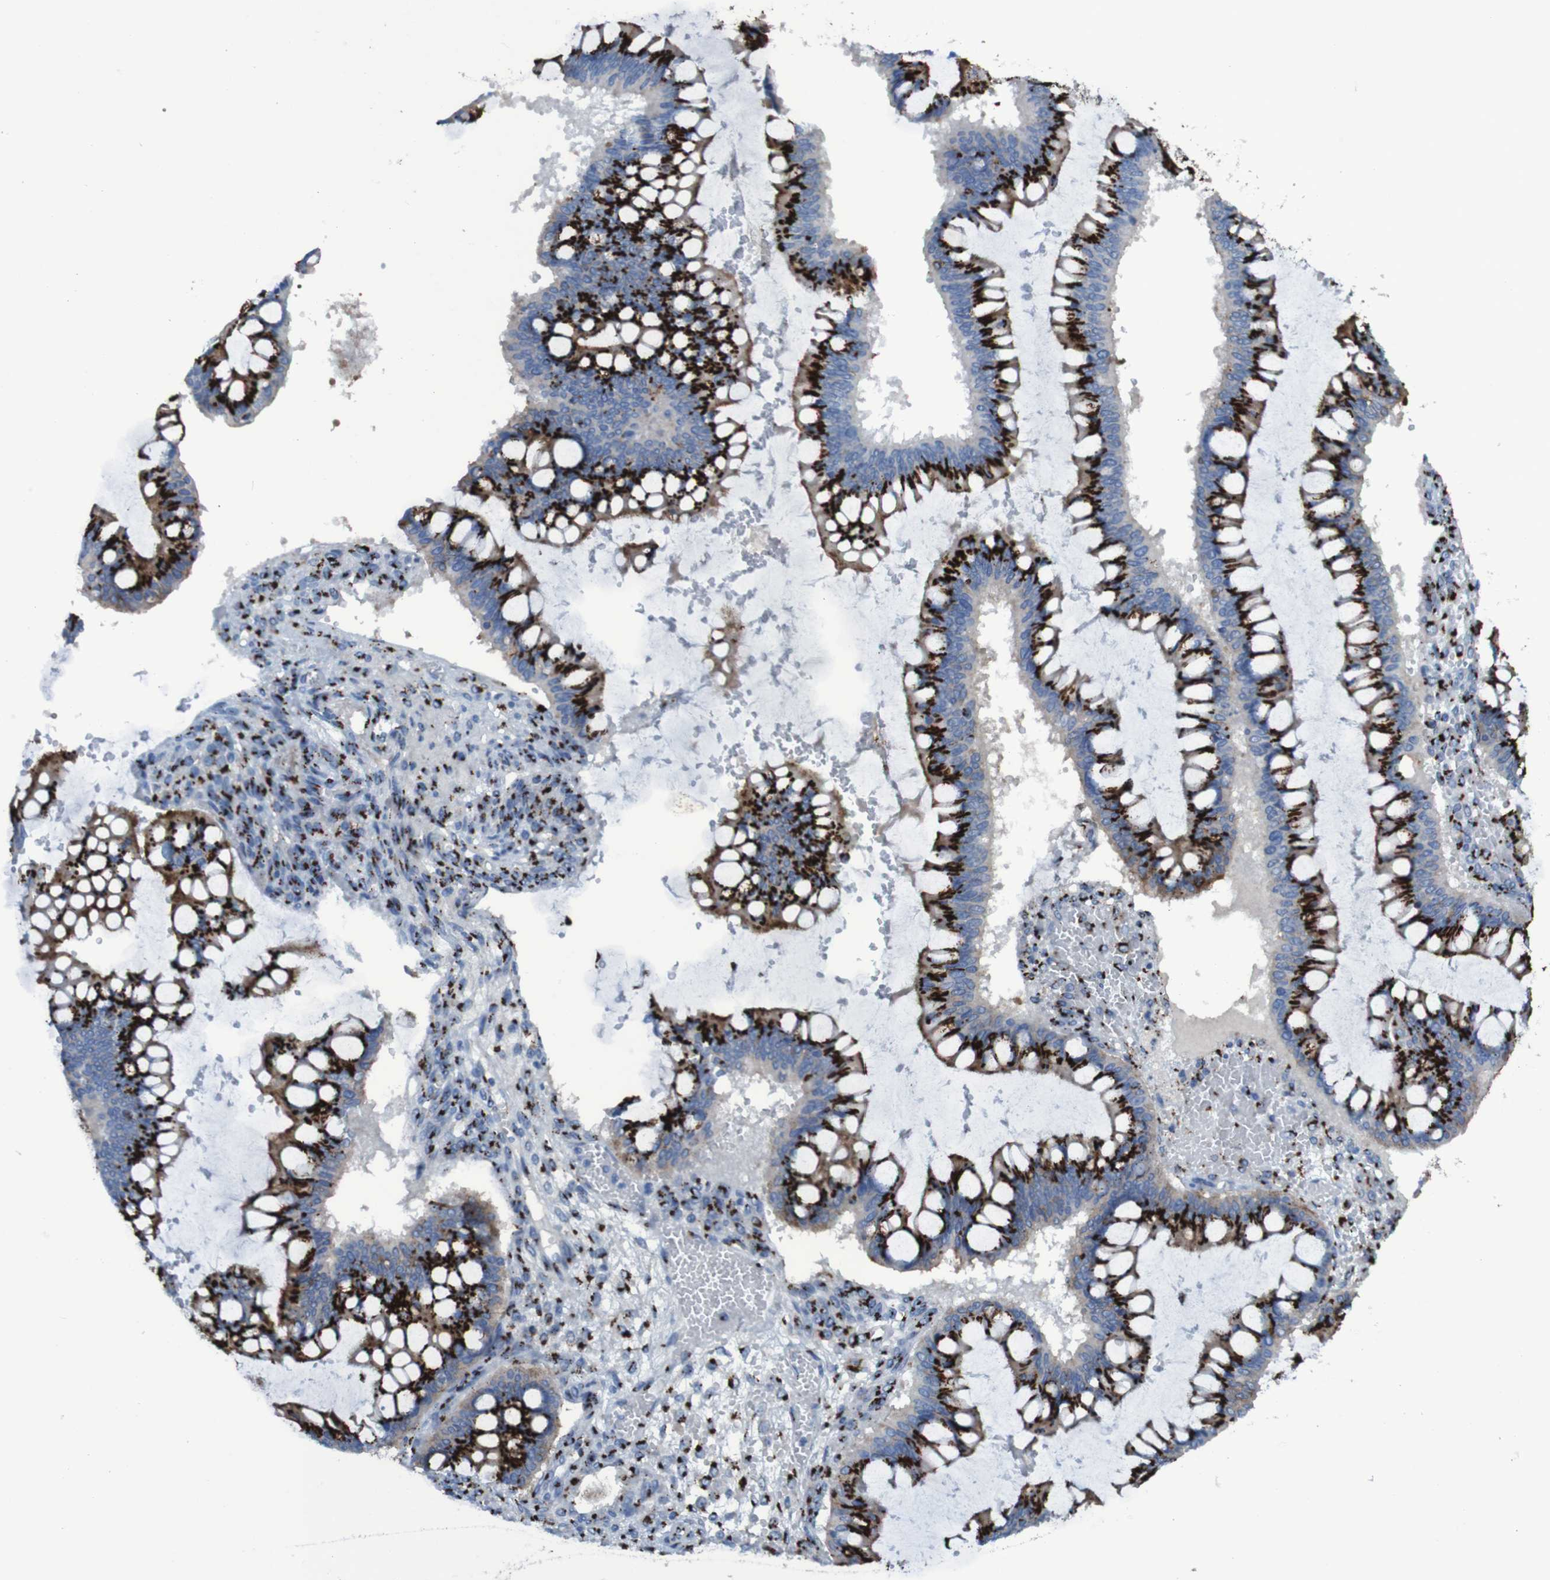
{"staining": {"intensity": "strong", "quantity": ">75%", "location": "cytoplasmic/membranous"}, "tissue": "ovarian cancer", "cell_type": "Tumor cells", "image_type": "cancer", "snomed": [{"axis": "morphology", "description": "Cystadenocarcinoma, mucinous, NOS"}, {"axis": "topography", "description": "Ovary"}], "caption": "A brown stain highlights strong cytoplasmic/membranous staining of a protein in human ovarian mucinous cystadenocarcinoma tumor cells.", "gene": "GOLM1", "patient": {"sex": "female", "age": 73}}